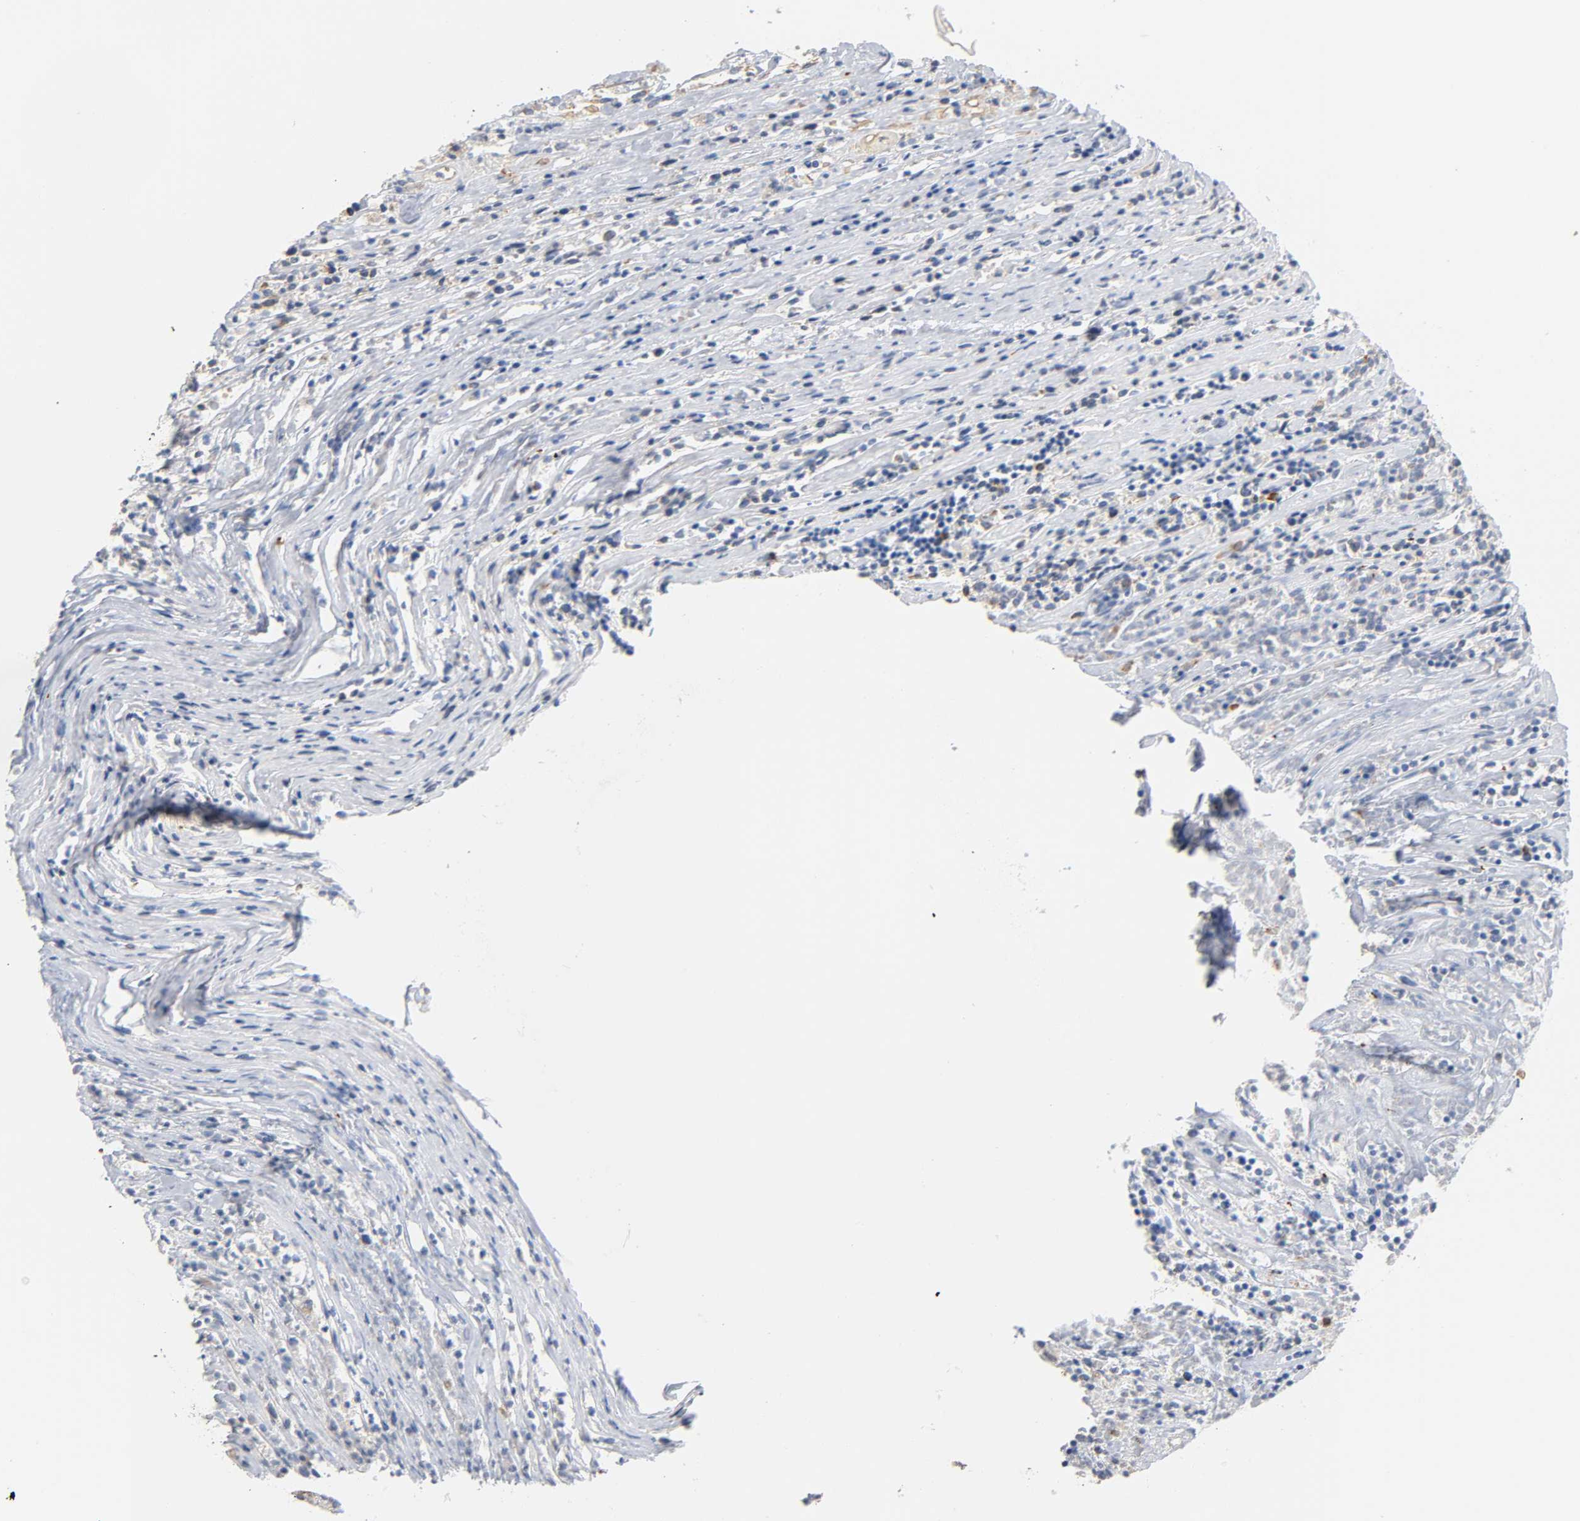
{"staining": {"intensity": "moderate", "quantity": "25%-75%", "location": "cytoplasmic/membranous"}, "tissue": "lymphoma", "cell_type": "Tumor cells", "image_type": "cancer", "snomed": [{"axis": "morphology", "description": "Malignant lymphoma, non-Hodgkin's type, High grade"}, {"axis": "topography", "description": "Lymph node"}], "caption": "IHC staining of lymphoma, which shows medium levels of moderate cytoplasmic/membranous staining in about 25%-75% of tumor cells indicating moderate cytoplasmic/membranous protein positivity. The staining was performed using DAB (3,3'-diaminobenzidine) (brown) for protein detection and nuclei were counterstained in hematoxylin (blue).", "gene": "UCKL1", "patient": {"sex": "female", "age": 73}}